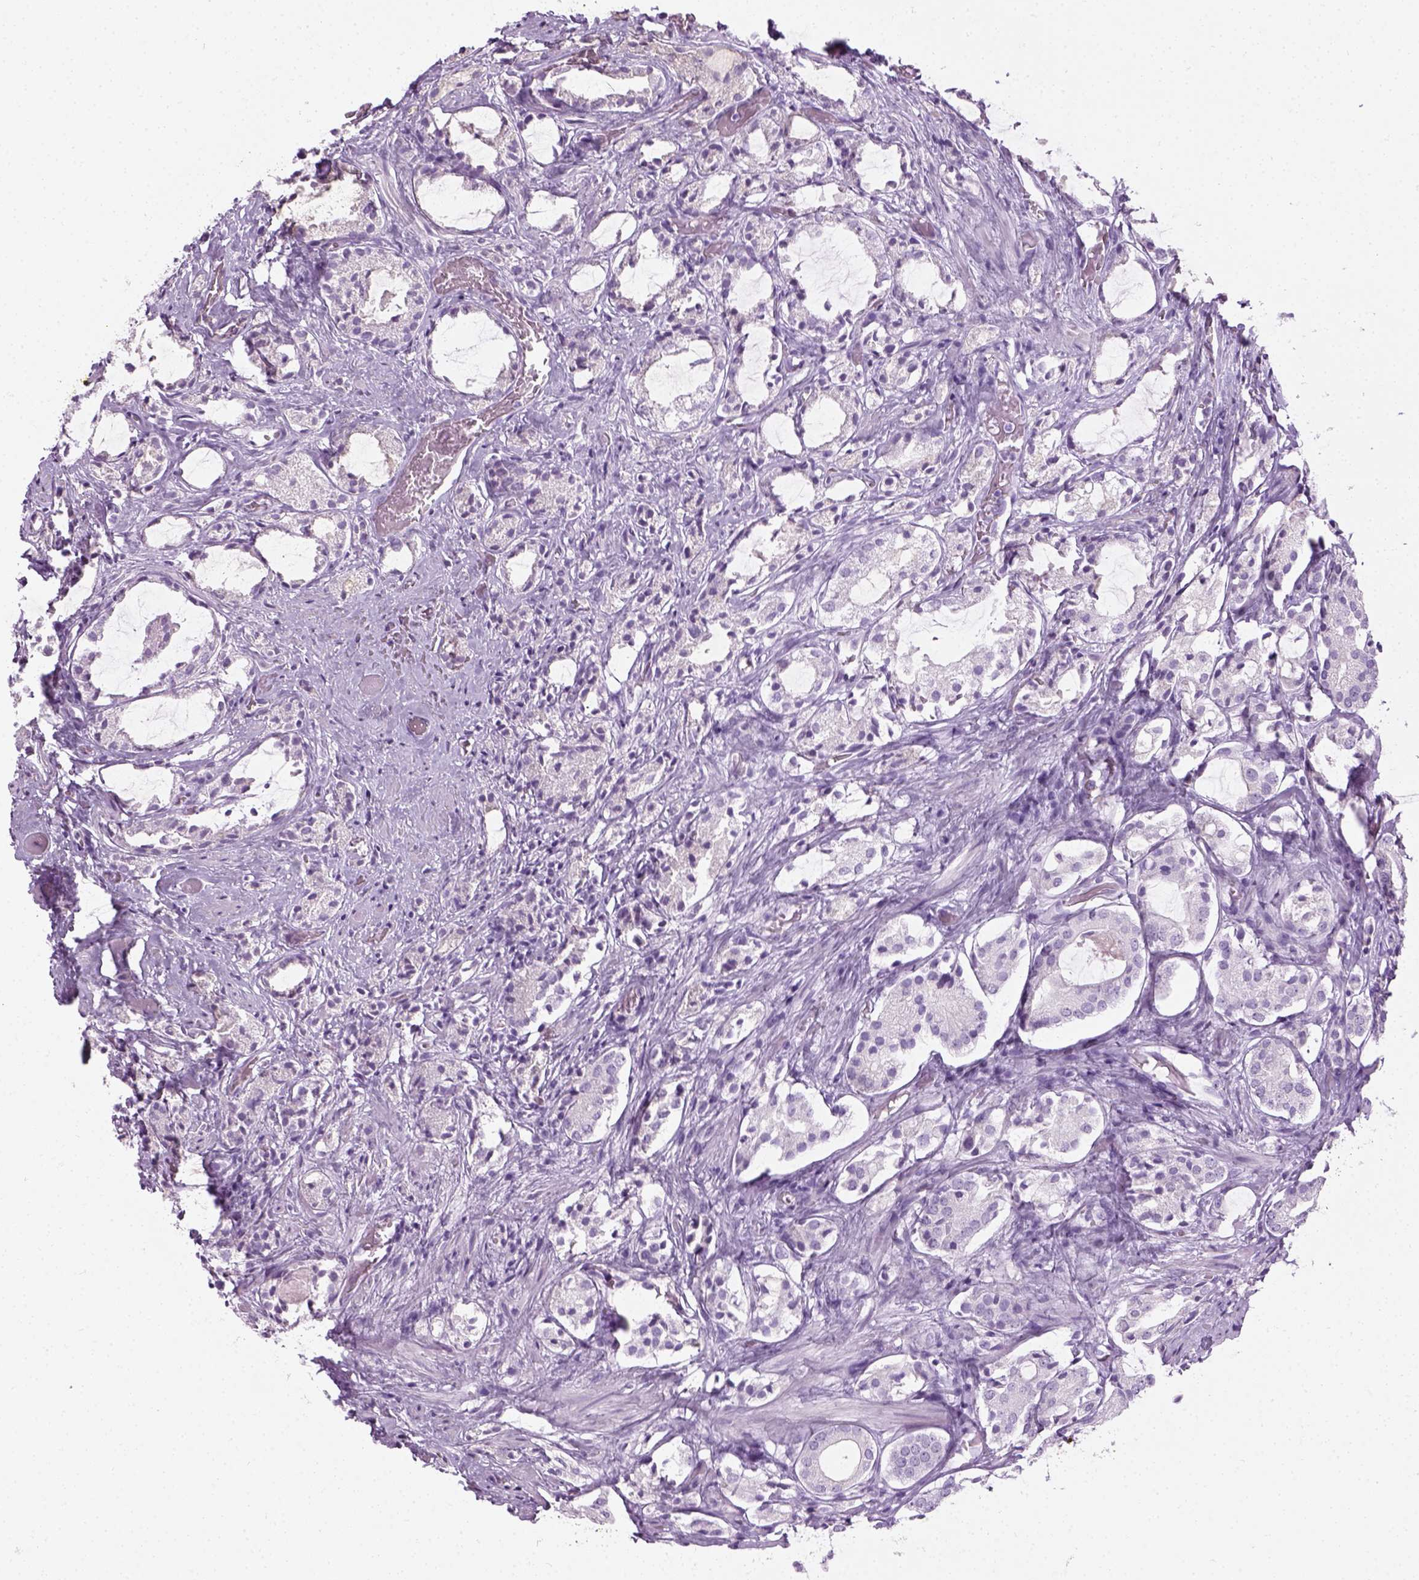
{"staining": {"intensity": "negative", "quantity": "none", "location": "none"}, "tissue": "prostate cancer", "cell_type": "Tumor cells", "image_type": "cancer", "snomed": [{"axis": "morphology", "description": "Adenocarcinoma, NOS"}, {"axis": "topography", "description": "Prostate"}], "caption": "Immunohistochemistry of prostate adenocarcinoma demonstrates no positivity in tumor cells.", "gene": "CIBAR2", "patient": {"sex": "male", "age": 66}}